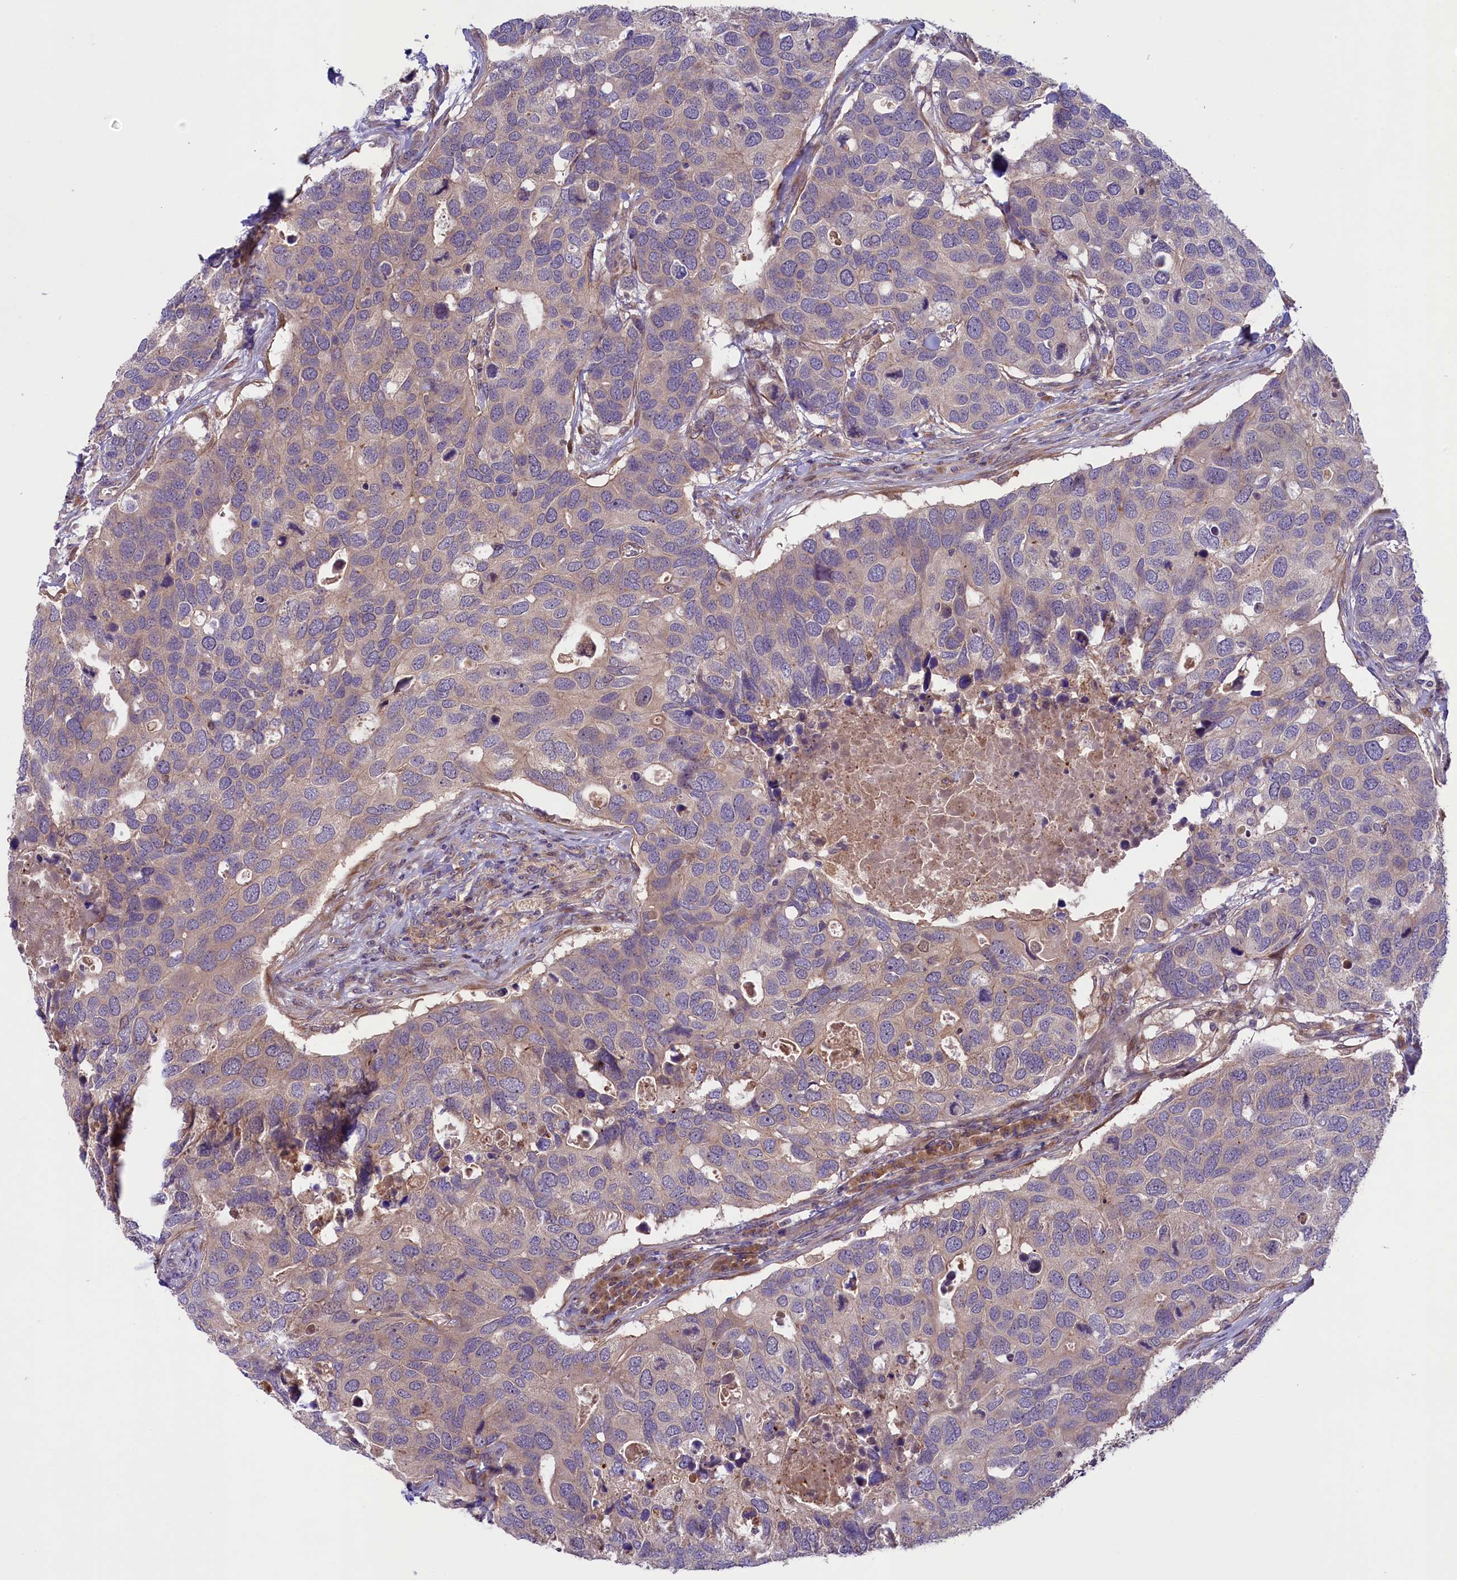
{"staining": {"intensity": "negative", "quantity": "none", "location": "none"}, "tissue": "breast cancer", "cell_type": "Tumor cells", "image_type": "cancer", "snomed": [{"axis": "morphology", "description": "Duct carcinoma"}, {"axis": "topography", "description": "Breast"}], "caption": "Immunohistochemistry of human breast cancer displays no staining in tumor cells.", "gene": "COG8", "patient": {"sex": "female", "age": 83}}